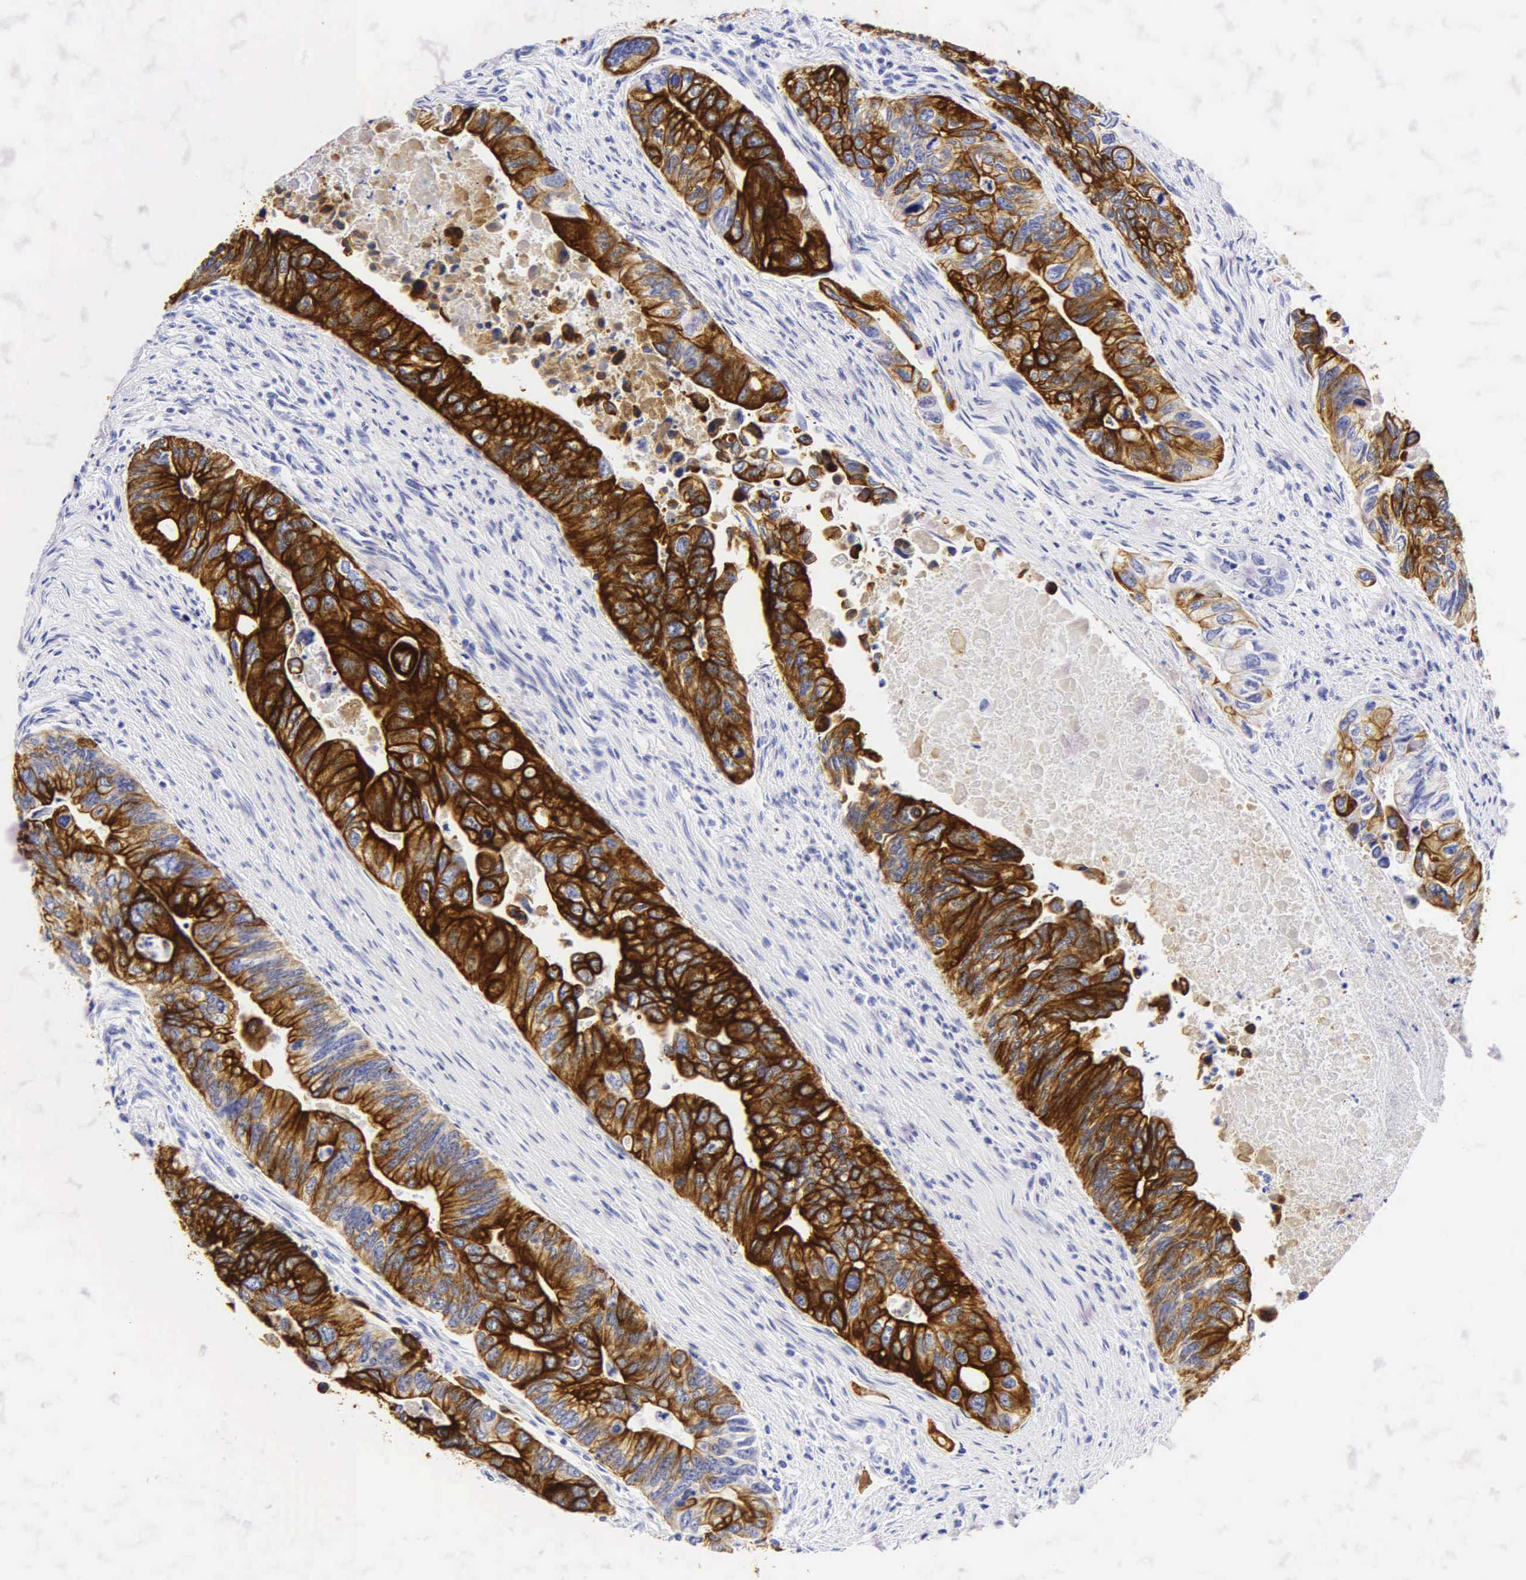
{"staining": {"intensity": "strong", "quantity": ">75%", "location": "cytoplasmic/membranous"}, "tissue": "colorectal cancer", "cell_type": "Tumor cells", "image_type": "cancer", "snomed": [{"axis": "morphology", "description": "Adenocarcinoma, NOS"}, {"axis": "topography", "description": "Colon"}], "caption": "This micrograph reveals immunohistochemistry staining of human colorectal adenocarcinoma, with high strong cytoplasmic/membranous staining in about >75% of tumor cells.", "gene": "KRT20", "patient": {"sex": "female", "age": 11}}